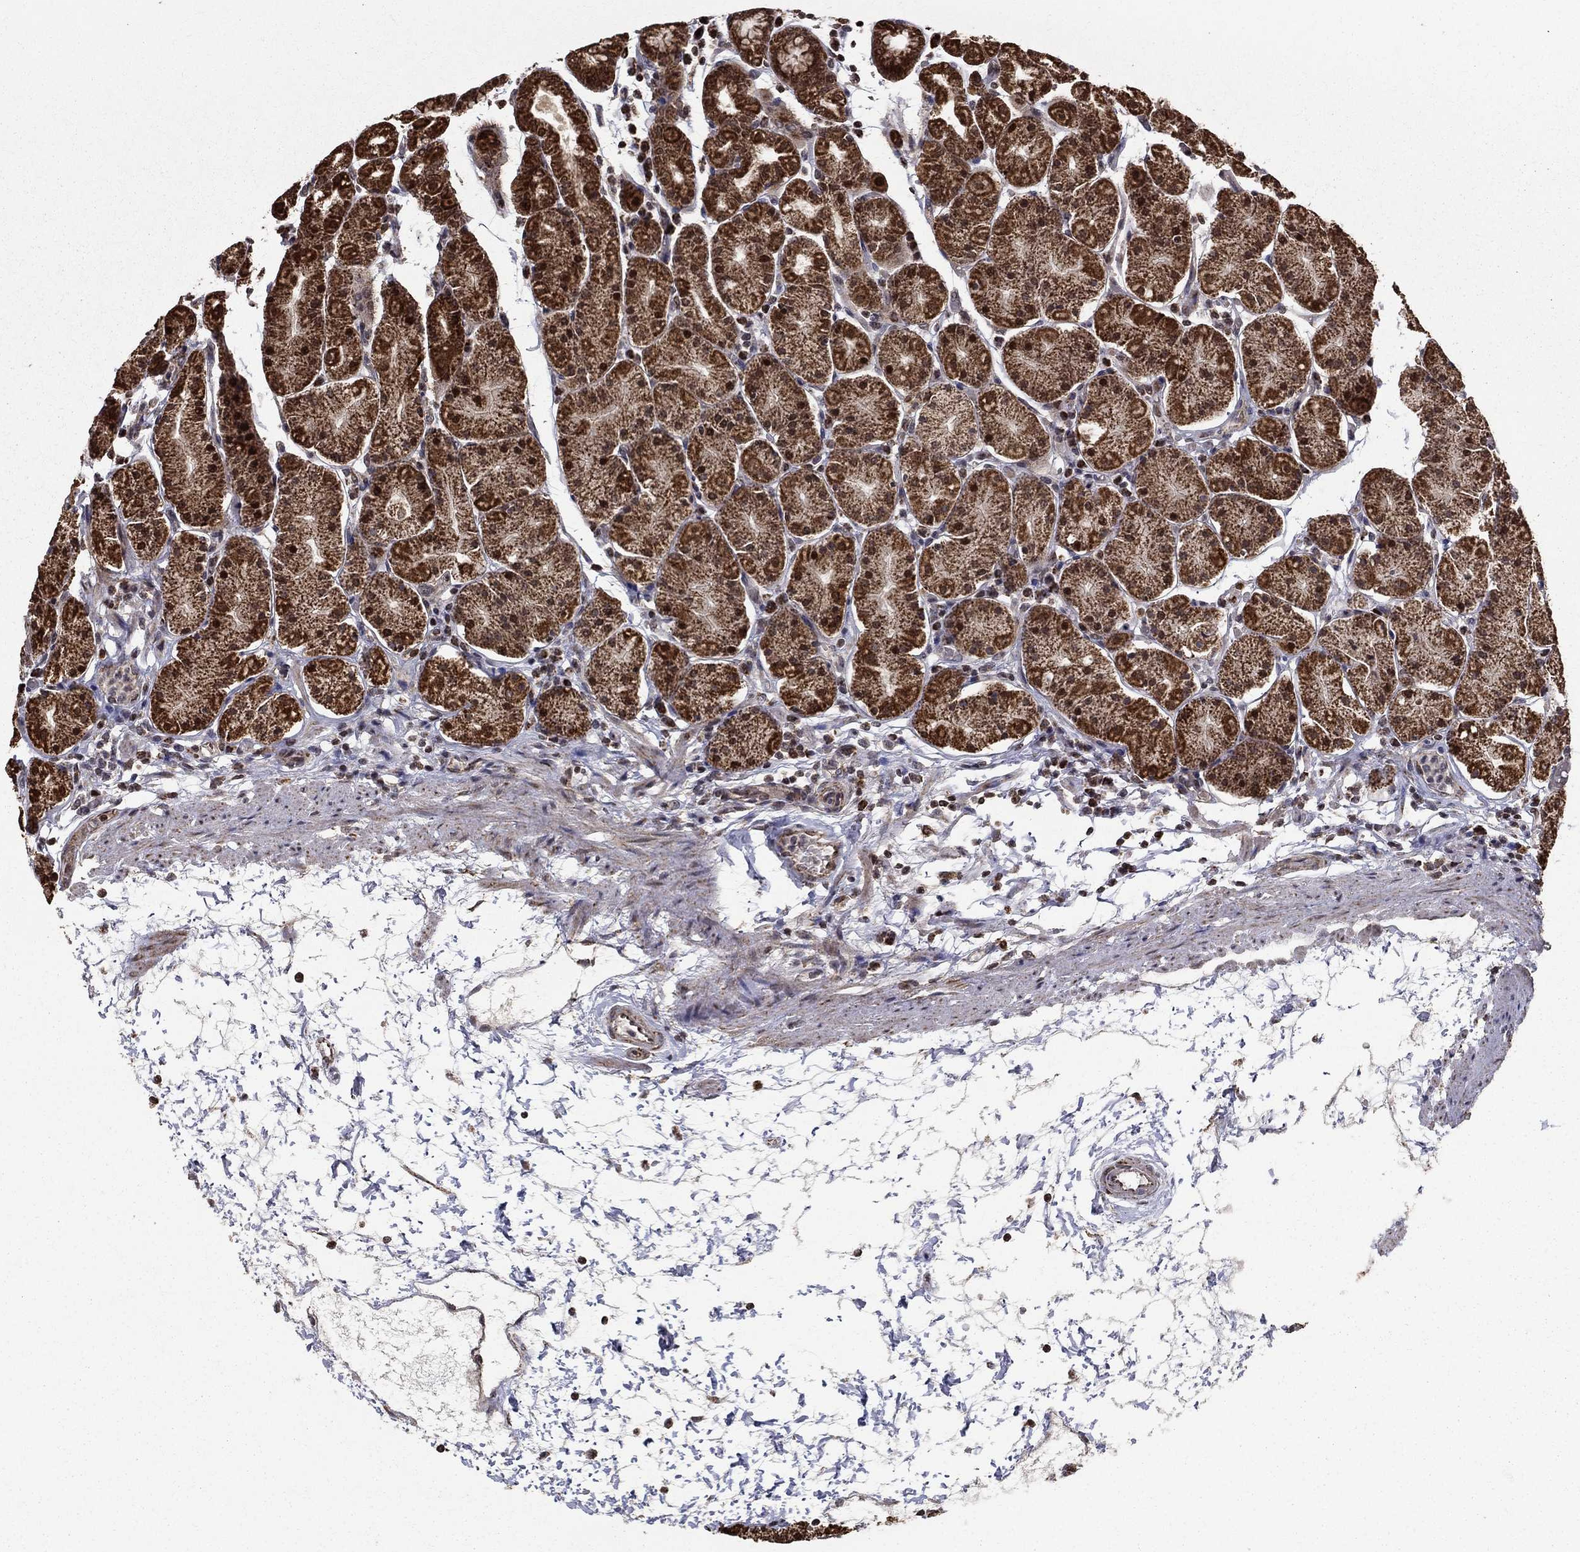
{"staining": {"intensity": "strong", "quantity": "25%-75%", "location": "cytoplasmic/membranous"}, "tissue": "stomach", "cell_type": "Glandular cells", "image_type": "normal", "snomed": [{"axis": "morphology", "description": "Normal tissue, NOS"}, {"axis": "topography", "description": "Stomach"}], "caption": "Strong cytoplasmic/membranous staining for a protein is seen in approximately 25%-75% of glandular cells of normal stomach using immunohistochemistry (IHC).", "gene": "ACOT13", "patient": {"sex": "male", "age": 54}}